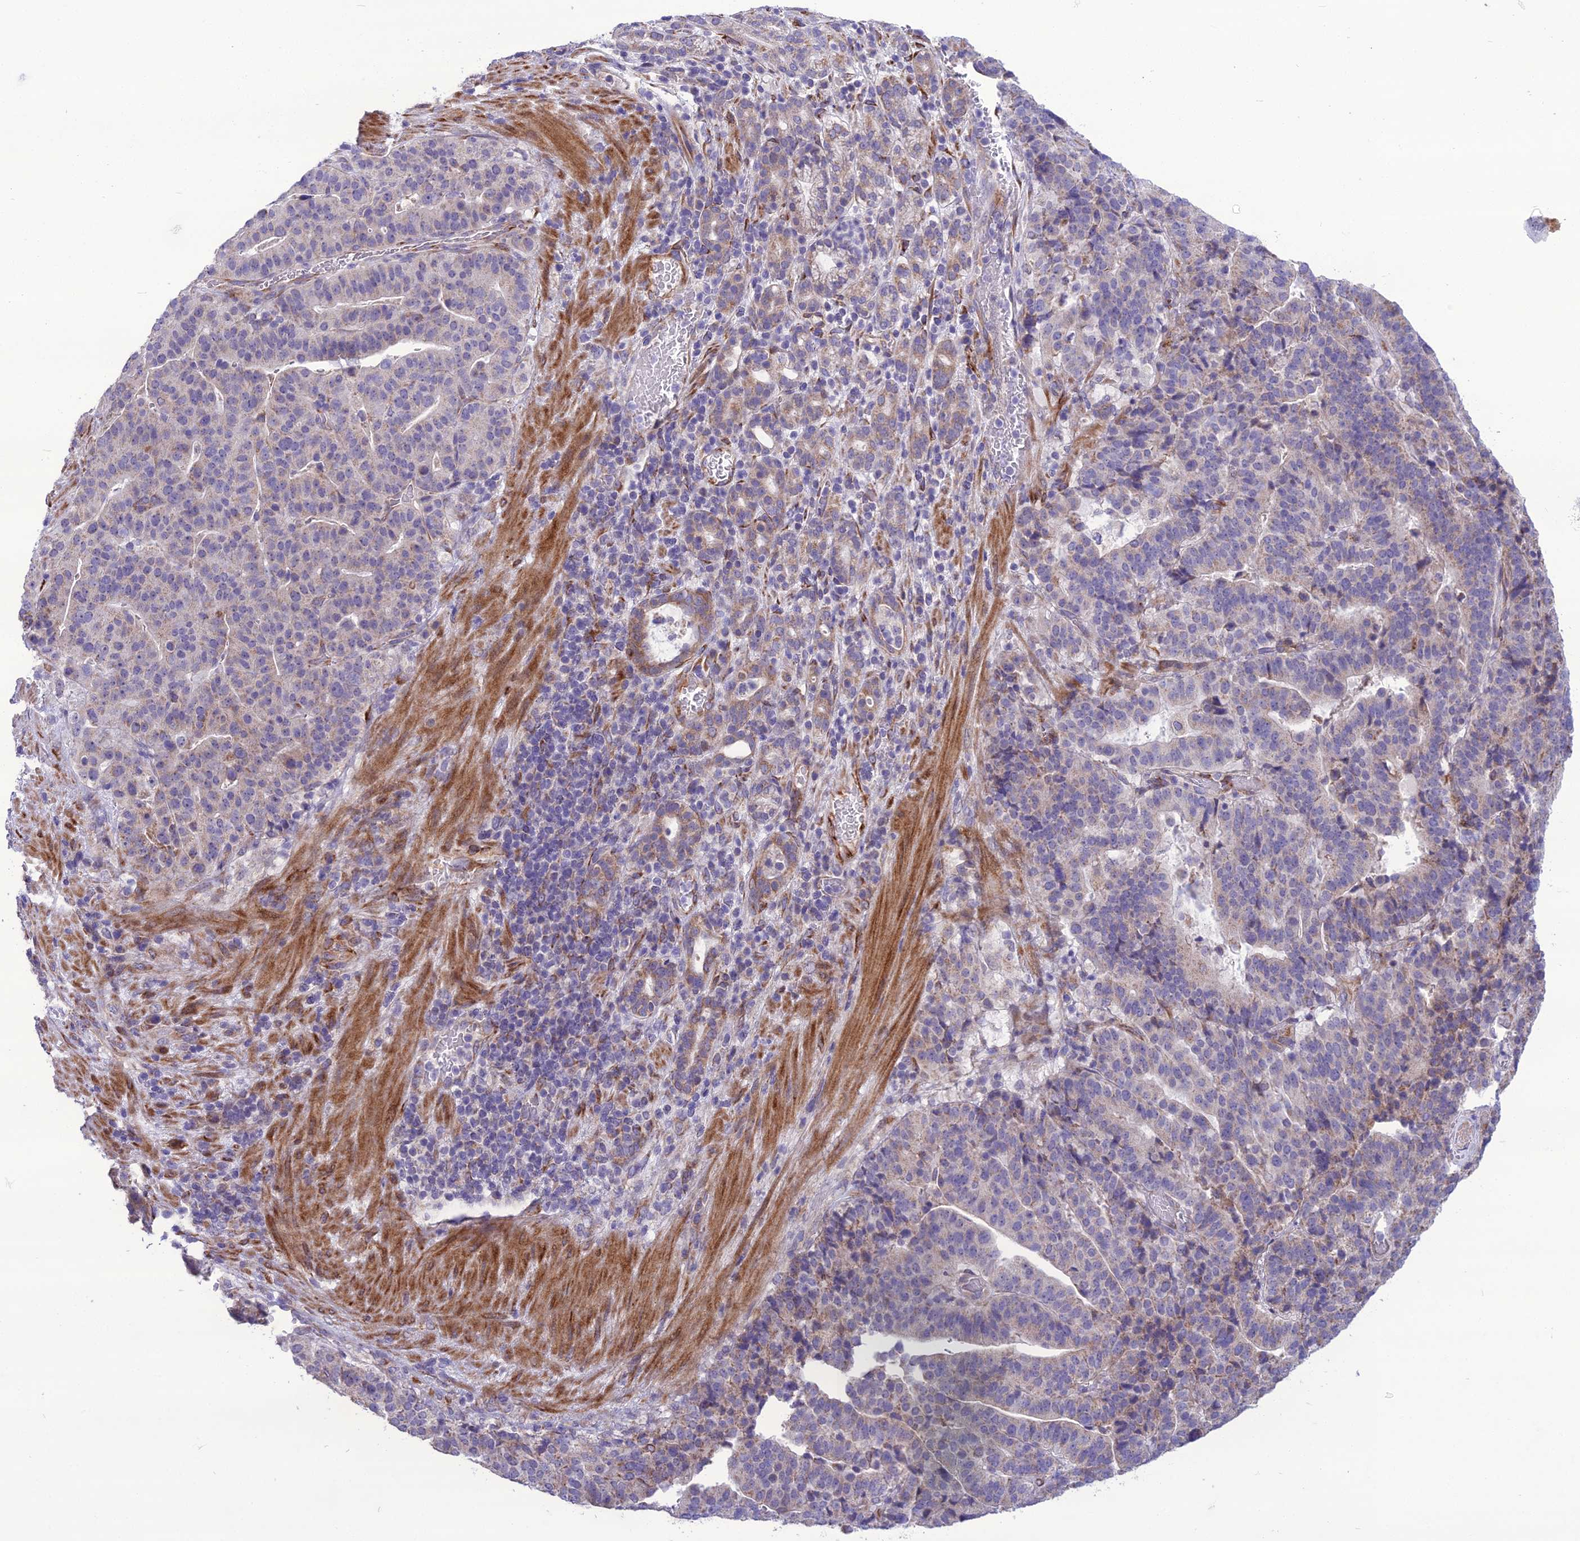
{"staining": {"intensity": "weak", "quantity": "<25%", "location": "cytoplasmic/membranous"}, "tissue": "stomach cancer", "cell_type": "Tumor cells", "image_type": "cancer", "snomed": [{"axis": "morphology", "description": "Adenocarcinoma, NOS"}, {"axis": "topography", "description": "Stomach"}], "caption": "Human stomach adenocarcinoma stained for a protein using immunohistochemistry reveals no positivity in tumor cells.", "gene": "NODAL", "patient": {"sex": "male", "age": 48}}